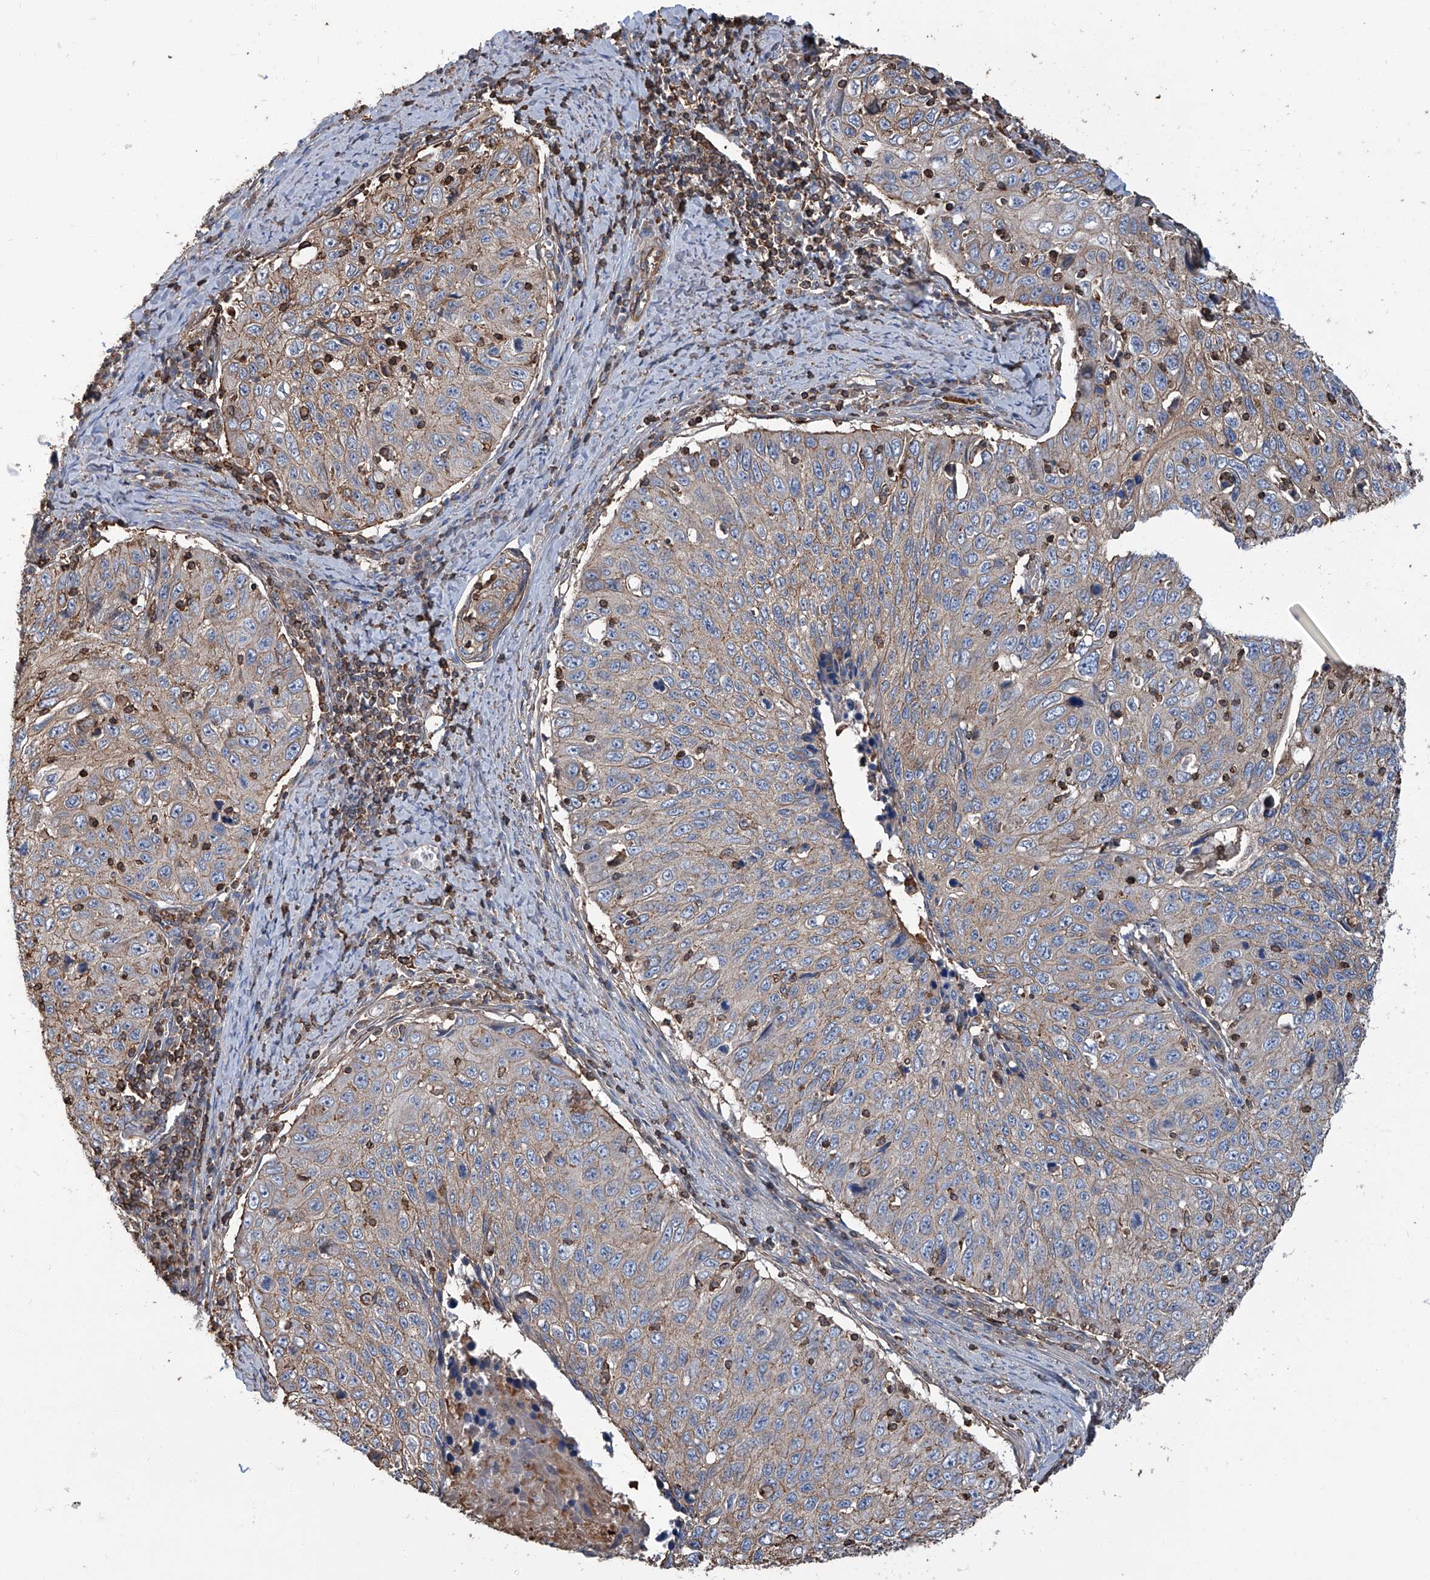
{"staining": {"intensity": "weak", "quantity": "<25%", "location": "cytoplasmic/membranous"}, "tissue": "cervical cancer", "cell_type": "Tumor cells", "image_type": "cancer", "snomed": [{"axis": "morphology", "description": "Squamous cell carcinoma, NOS"}, {"axis": "topography", "description": "Cervix"}], "caption": "IHC photomicrograph of squamous cell carcinoma (cervical) stained for a protein (brown), which reveals no expression in tumor cells.", "gene": "PIEZO2", "patient": {"sex": "female", "age": 53}}